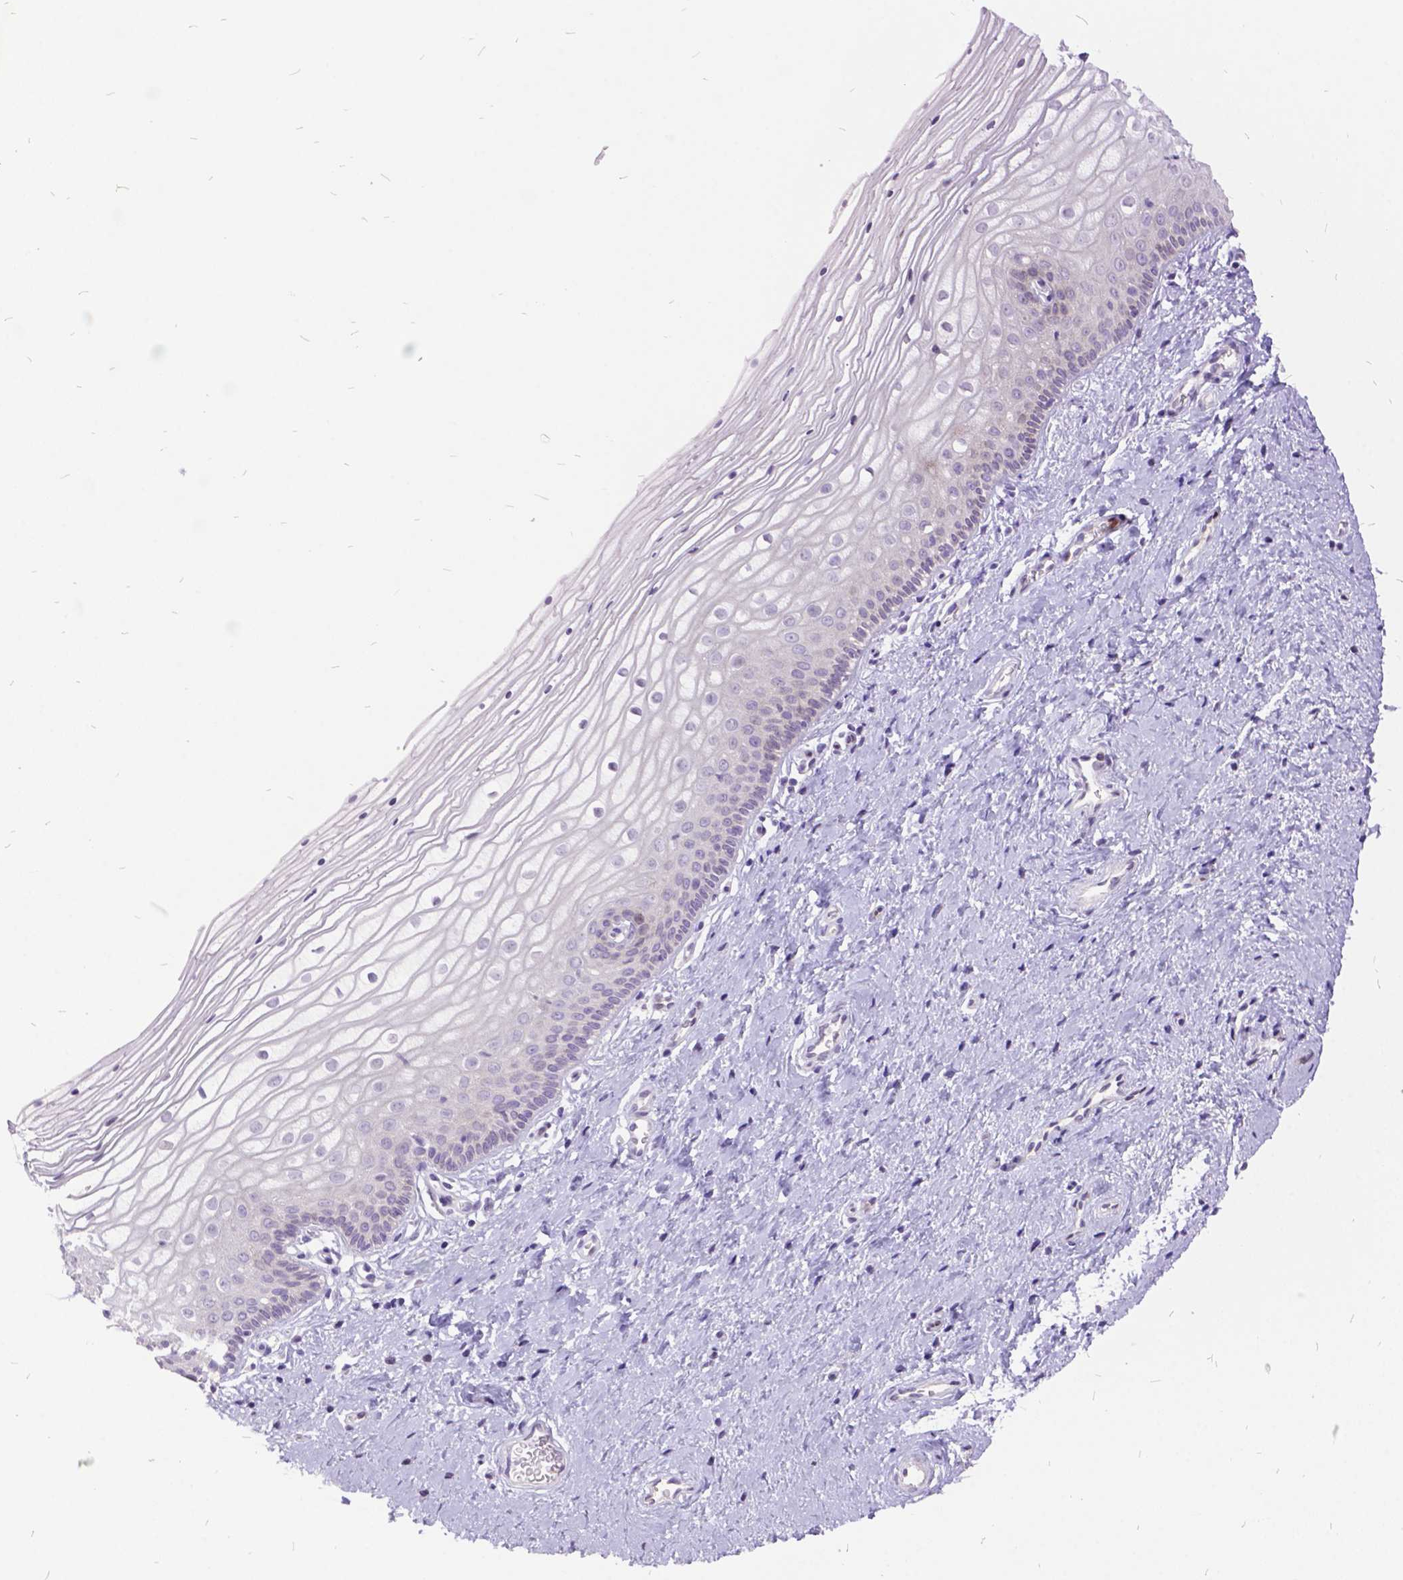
{"staining": {"intensity": "negative", "quantity": "none", "location": "none"}, "tissue": "vagina", "cell_type": "Squamous epithelial cells", "image_type": "normal", "snomed": [{"axis": "morphology", "description": "Normal tissue, NOS"}, {"axis": "topography", "description": "Vagina"}], "caption": "Squamous epithelial cells are negative for protein expression in benign human vagina. (Stains: DAB immunohistochemistry (IHC) with hematoxylin counter stain, Microscopy: brightfield microscopy at high magnification).", "gene": "ITGB6", "patient": {"sex": "female", "age": 39}}